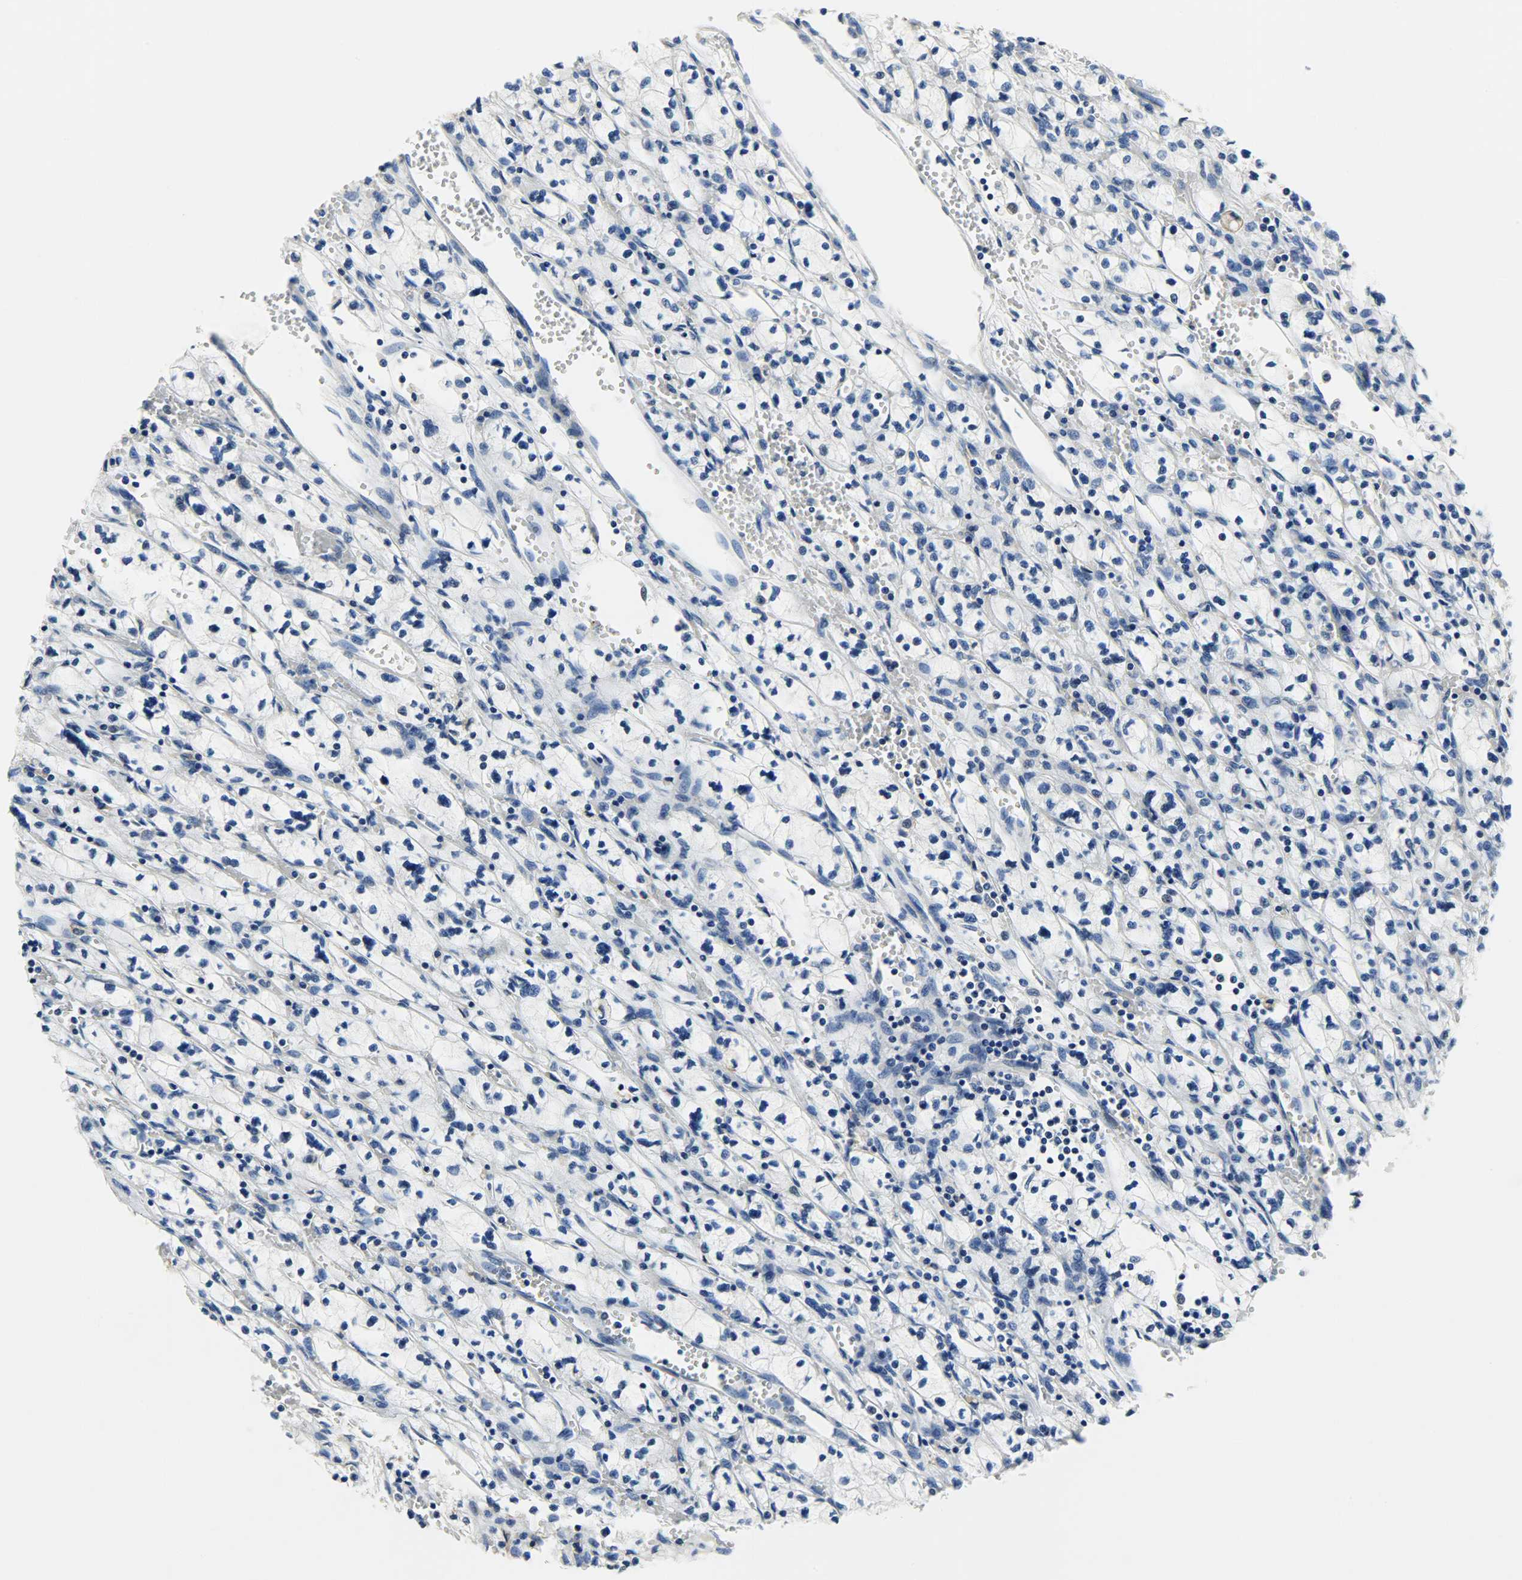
{"staining": {"intensity": "negative", "quantity": "none", "location": "none"}, "tissue": "renal cancer", "cell_type": "Tumor cells", "image_type": "cancer", "snomed": [{"axis": "morphology", "description": "Adenocarcinoma, NOS"}, {"axis": "topography", "description": "Kidney"}], "caption": "This photomicrograph is of renal cancer (adenocarcinoma) stained with IHC to label a protein in brown with the nuclei are counter-stained blue. There is no positivity in tumor cells.", "gene": "TRIM21", "patient": {"sex": "female", "age": 83}}